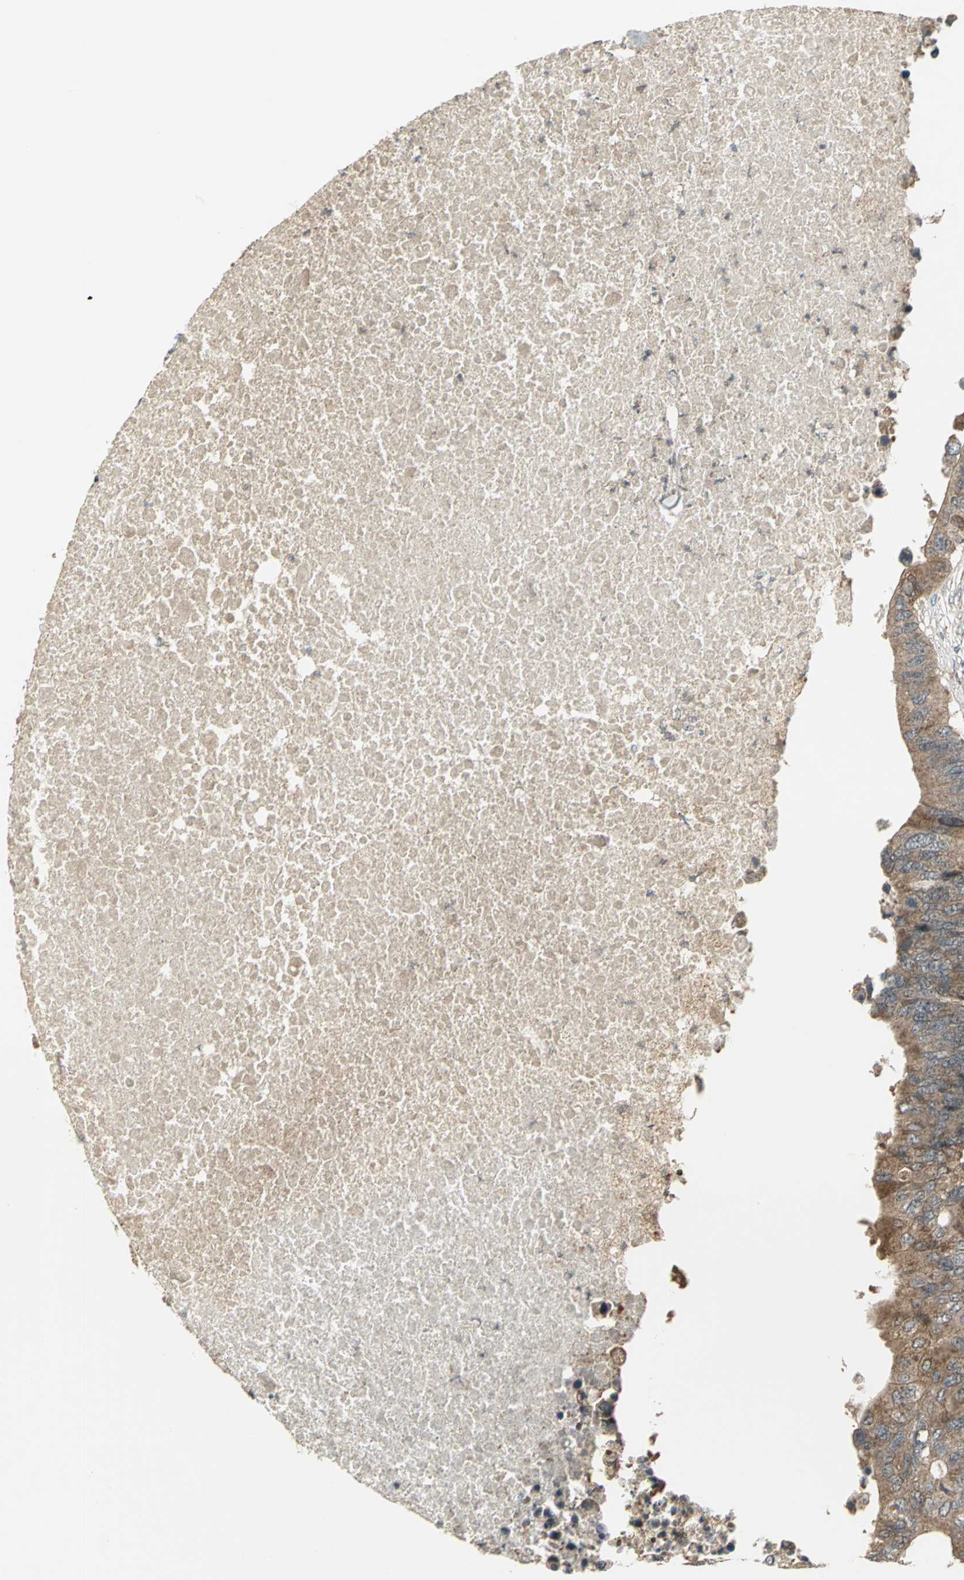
{"staining": {"intensity": "moderate", "quantity": ">75%", "location": "cytoplasmic/membranous"}, "tissue": "colorectal cancer", "cell_type": "Tumor cells", "image_type": "cancer", "snomed": [{"axis": "morphology", "description": "Adenocarcinoma, NOS"}, {"axis": "topography", "description": "Colon"}], "caption": "Immunohistochemical staining of human colorectal cancer (adenocarcinoma) reveals moderate cytoplasmic/membranous protein staining in about >75% of tumor cells. Immunohistochemistry (ihc) stains the protein of interest in brown and the nuclei are stained blue.", "gene": "MAPK8IP3", "patient": {"sex": "male", "age": 71}}